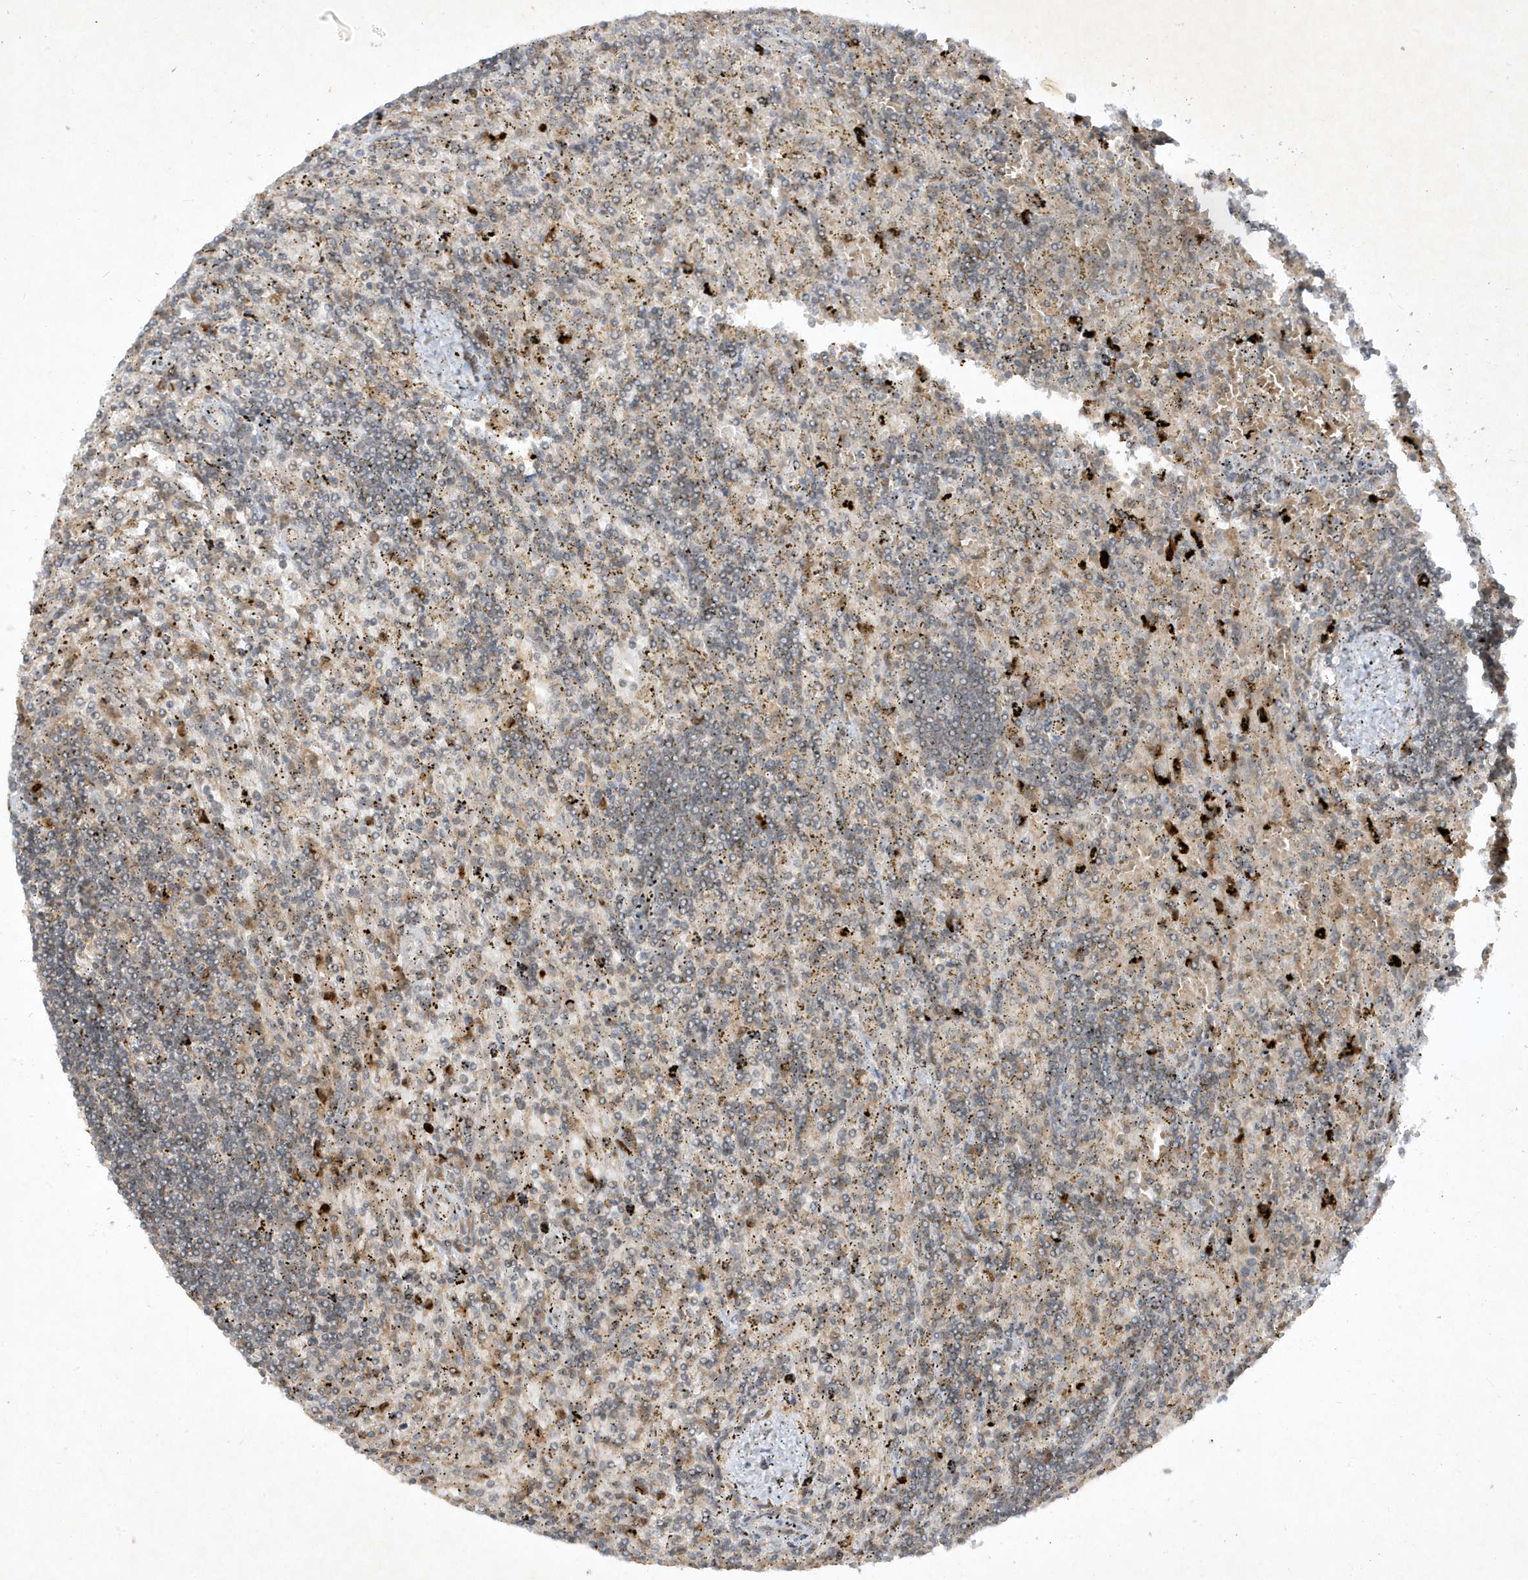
{"staining": {"intensity": "negative", "quantity": "none", "location": "none"}, "tissue": "lymphoma", "cell_type": "Tumor cells", "image_type": "cancer", "snomed": [{"axis": "morphology", "description": "Malignant lymphoma, non-Hodgkin's type, Low grade"}, {"axis": "topography", "description": "Spleen"}], "caption": "Immunohistochemical staining of human malignant lymphoma, non-Hodgkin's type (low-grade) displays no significant expression in tumor cells. Nuclei are stained in blue.", "gene": "ZNF213", "patient": {"sex": "male", "age": 76}}